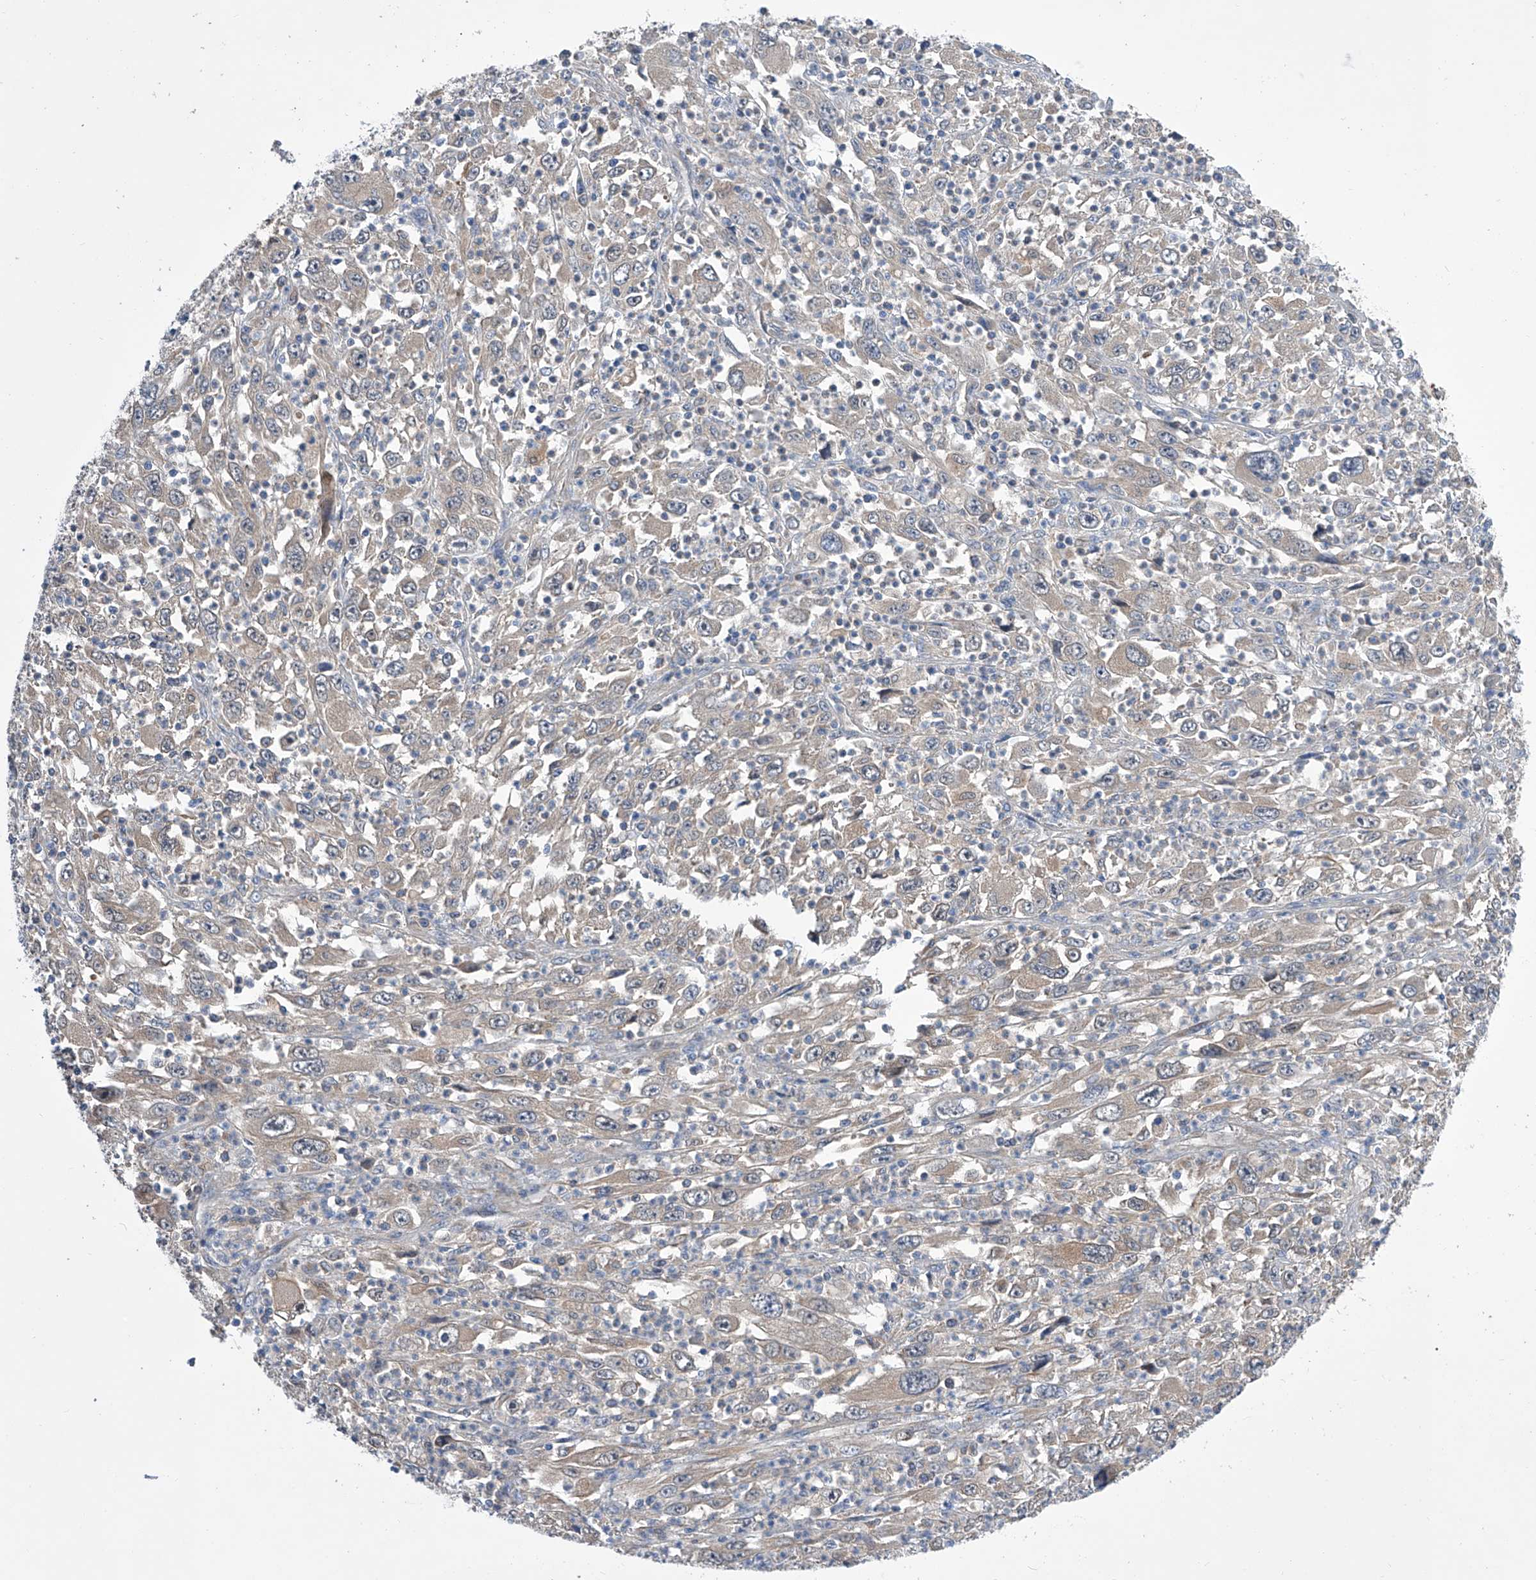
{"staining": {"intensity": "weak", "quantity": "25%-75%", "location": "cytoplasmic/membranous"}, "tissue": "melanoma", "cell_type": "Tumor cells", "image_type": "cancer", "snomed": [{"axis": "morphology", "description": "Malignant melanoma, Metastatic site"}, {"axis": "topography", "description": "Skin"}], "caption": "An image of human malignant melanoma (metastatic site) stained for a protein reveals weak cytoplasmic/membranous brown staining in tumor cells. The staining was performed using DAB, with brown indicating positive protein expression. Nuclei are stained blue with hematoxylin.", "gene": "SPATA20", "patient": {"sex": "female", "age": 56}}